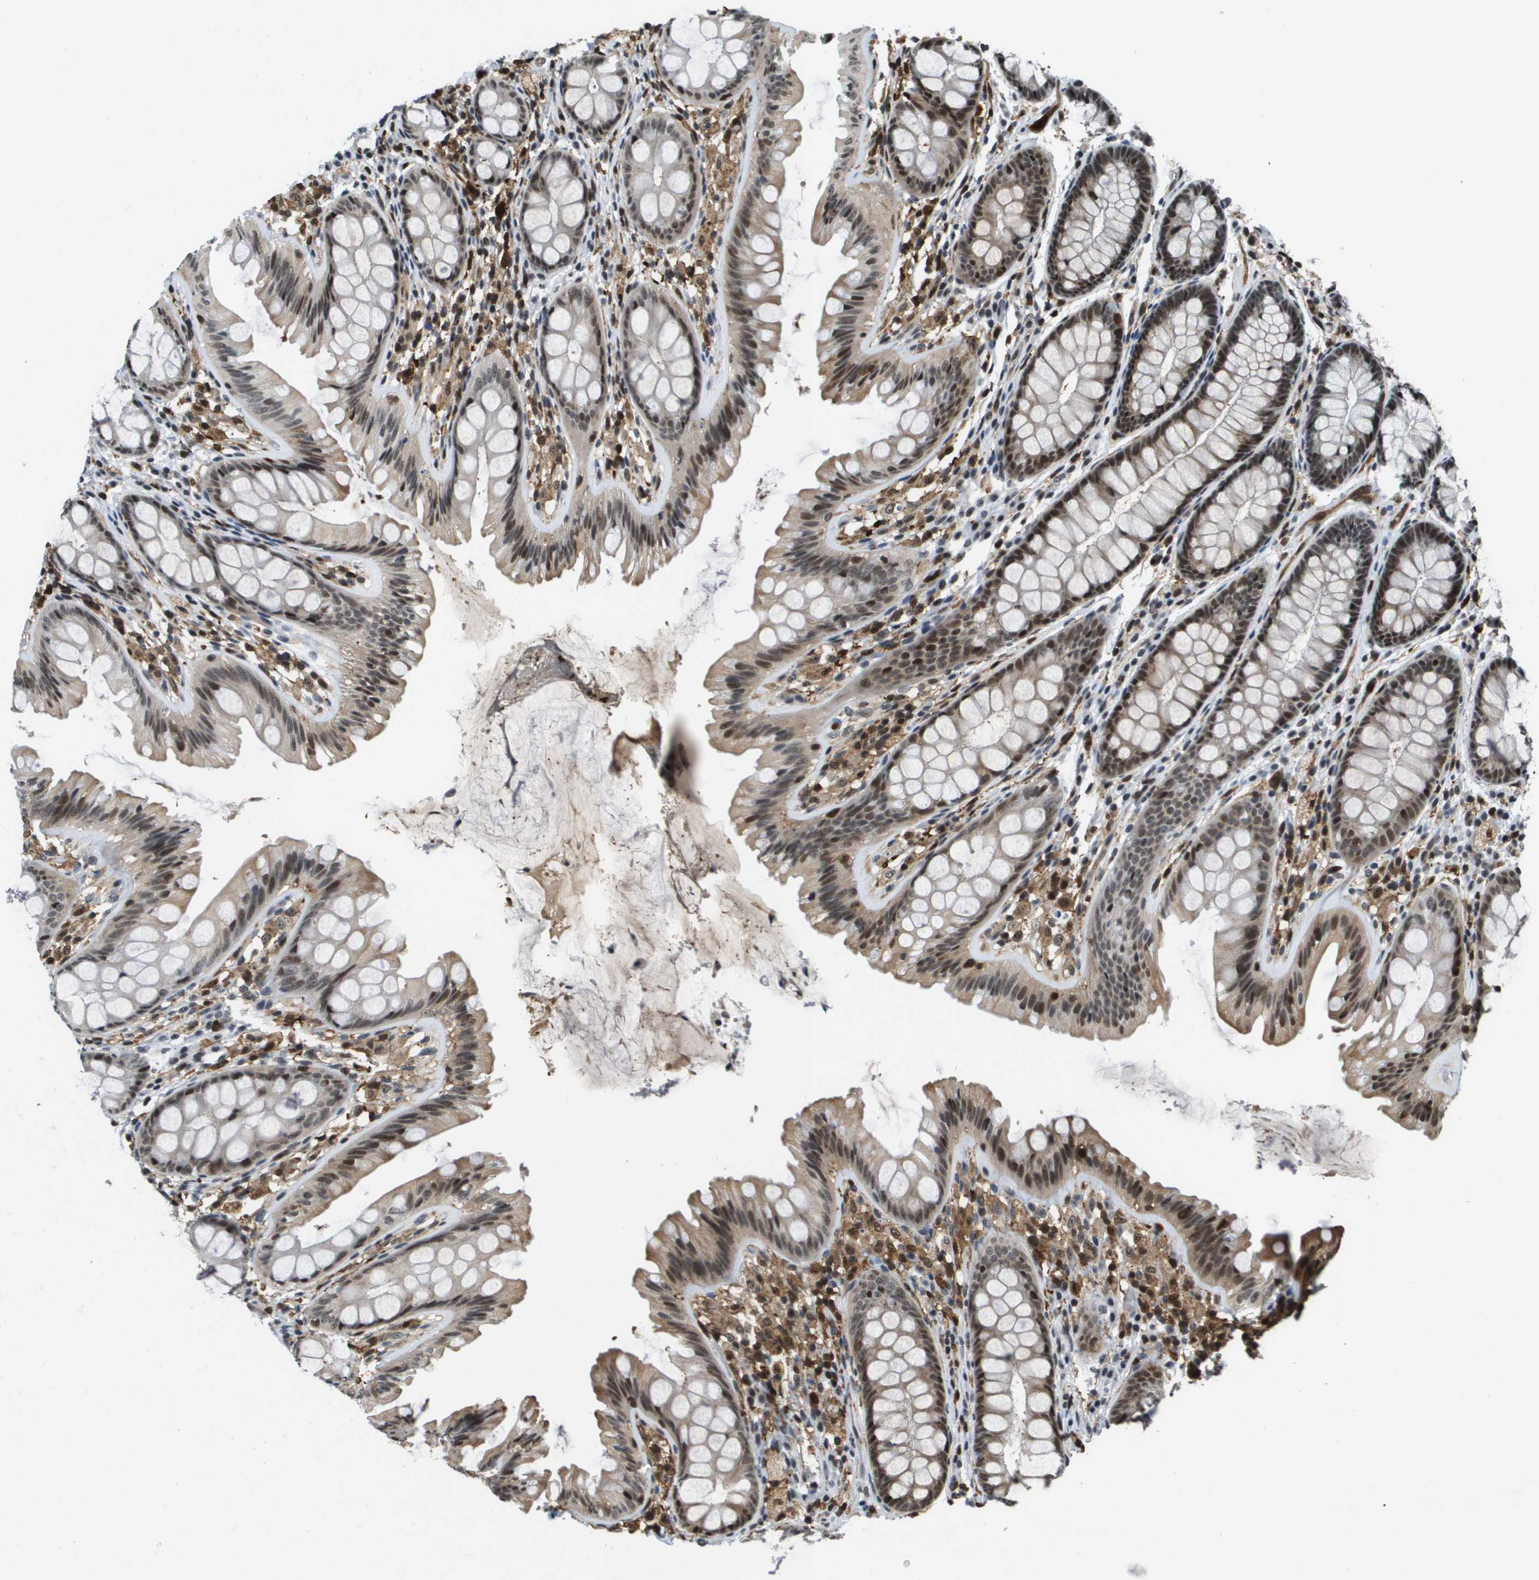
{"staining": {"intensity": "strong", "quantity": ">75%", "location": "nuclear"}, "tissue": "colon", "cell_type": "Endothelial cells", "image_type": "normal", "snomed": [{"axis": "morphology", "description": "Normal tissue, NOS"}, {"axis": "topography", "description": "Colon"}], "caption": "Strong nuclear positivity for a protein is present in approximately >75% of endothelial cells of unremarkable colon using immunohistochemistry (IHC).", "gene": "EP400", "patient": {"sex": "female", "age": 56}}